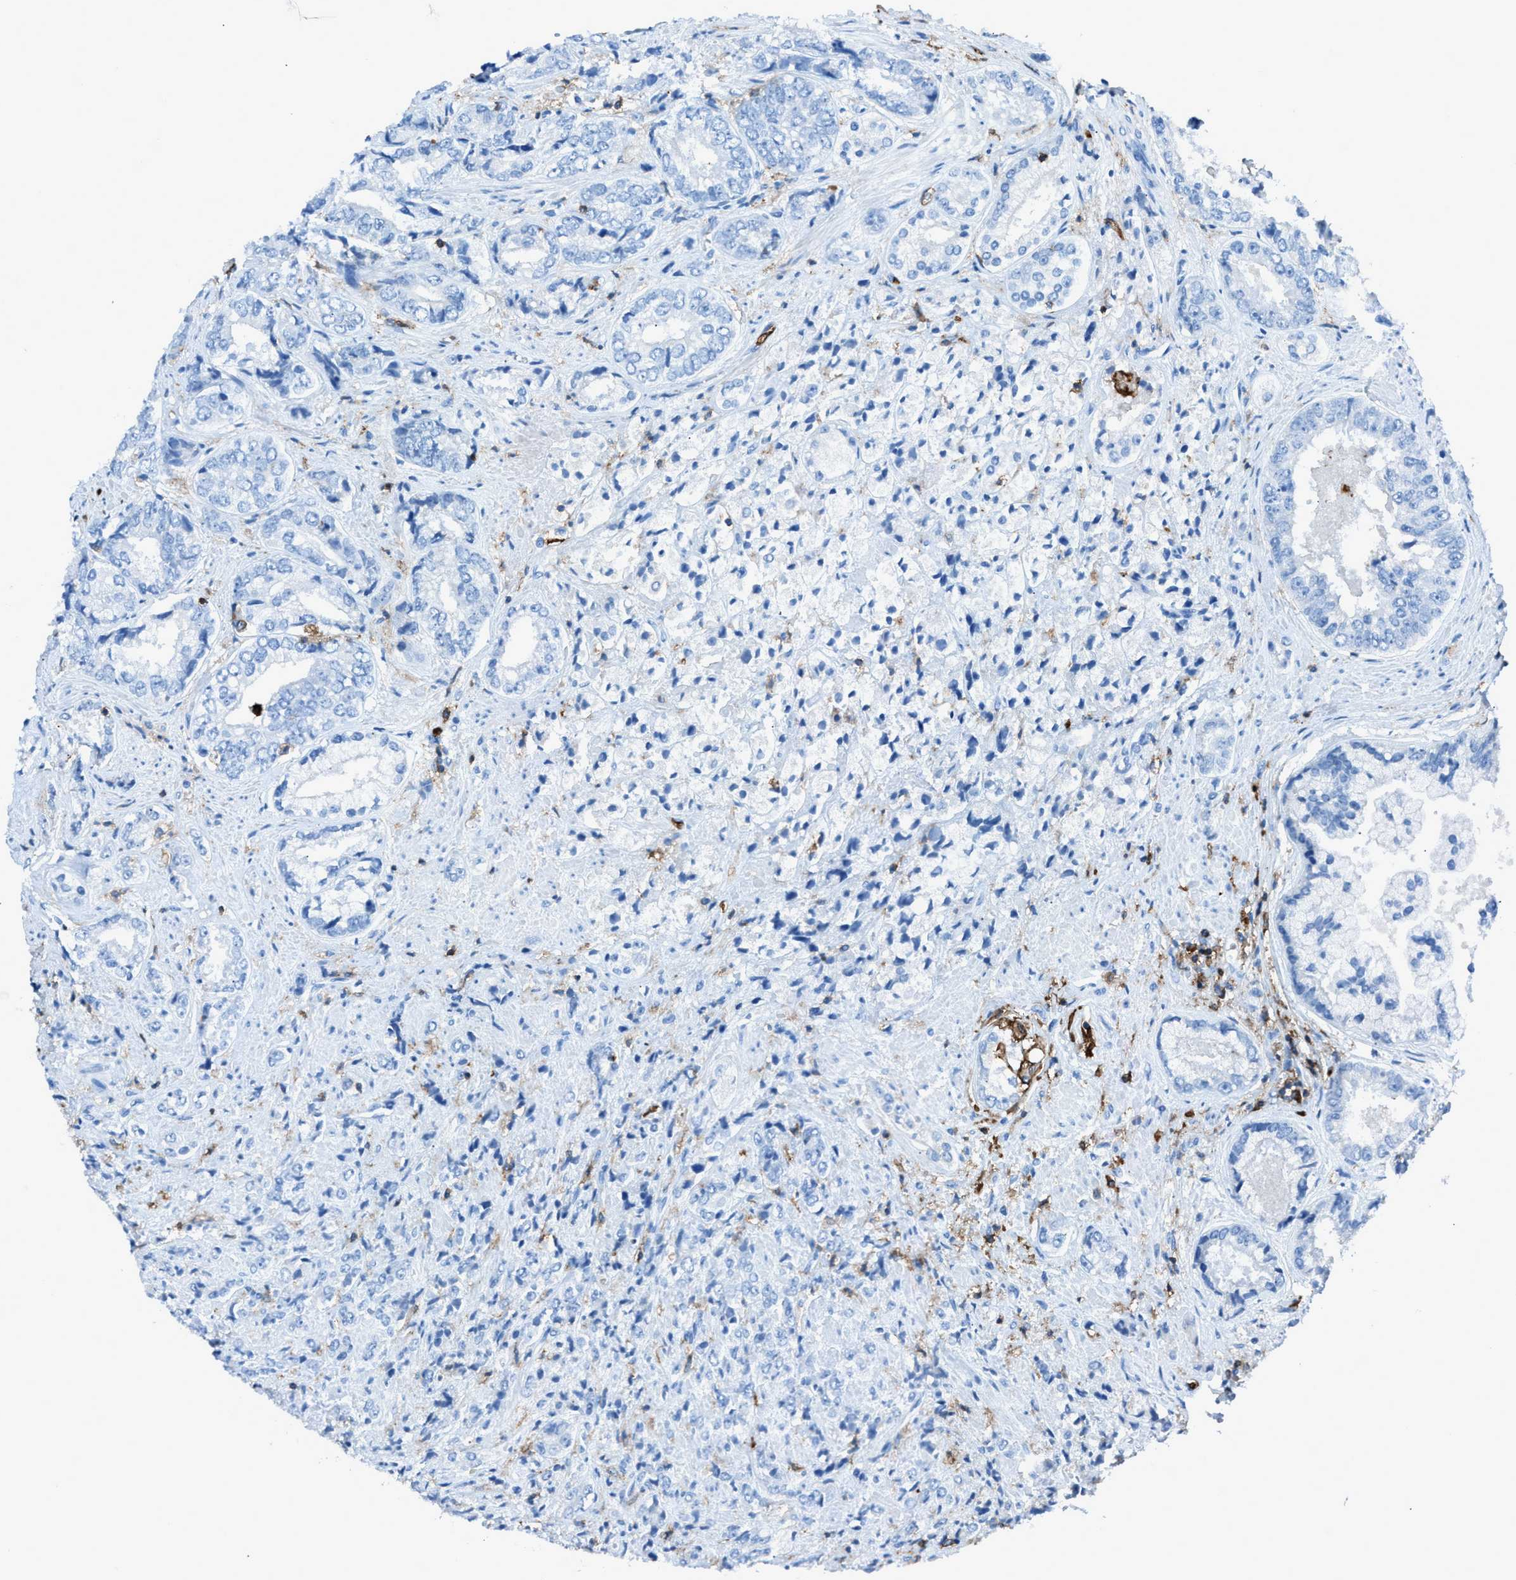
{"staining": {"intensity": "negative", "quantity": "none", "location": "none"}, "tissue": "prostate cancer", "cell_type": "Tumor cells", "image_type": "cancer", "snomed": [{"axis": "morphology", "description": "Adenocarcinoma, High grade"}, {"axis": "topography", "description": "Prostate"}], "caption": "This is a micrograph of immunohistochemistry staining of prostate cancer, which shows no staining in tumor cells. (Immunohistochemistry (ihc), brightfield microscopy, high magnification).", "gene": "ITGB2", "patient": {"sex": "male", "age": 61}}